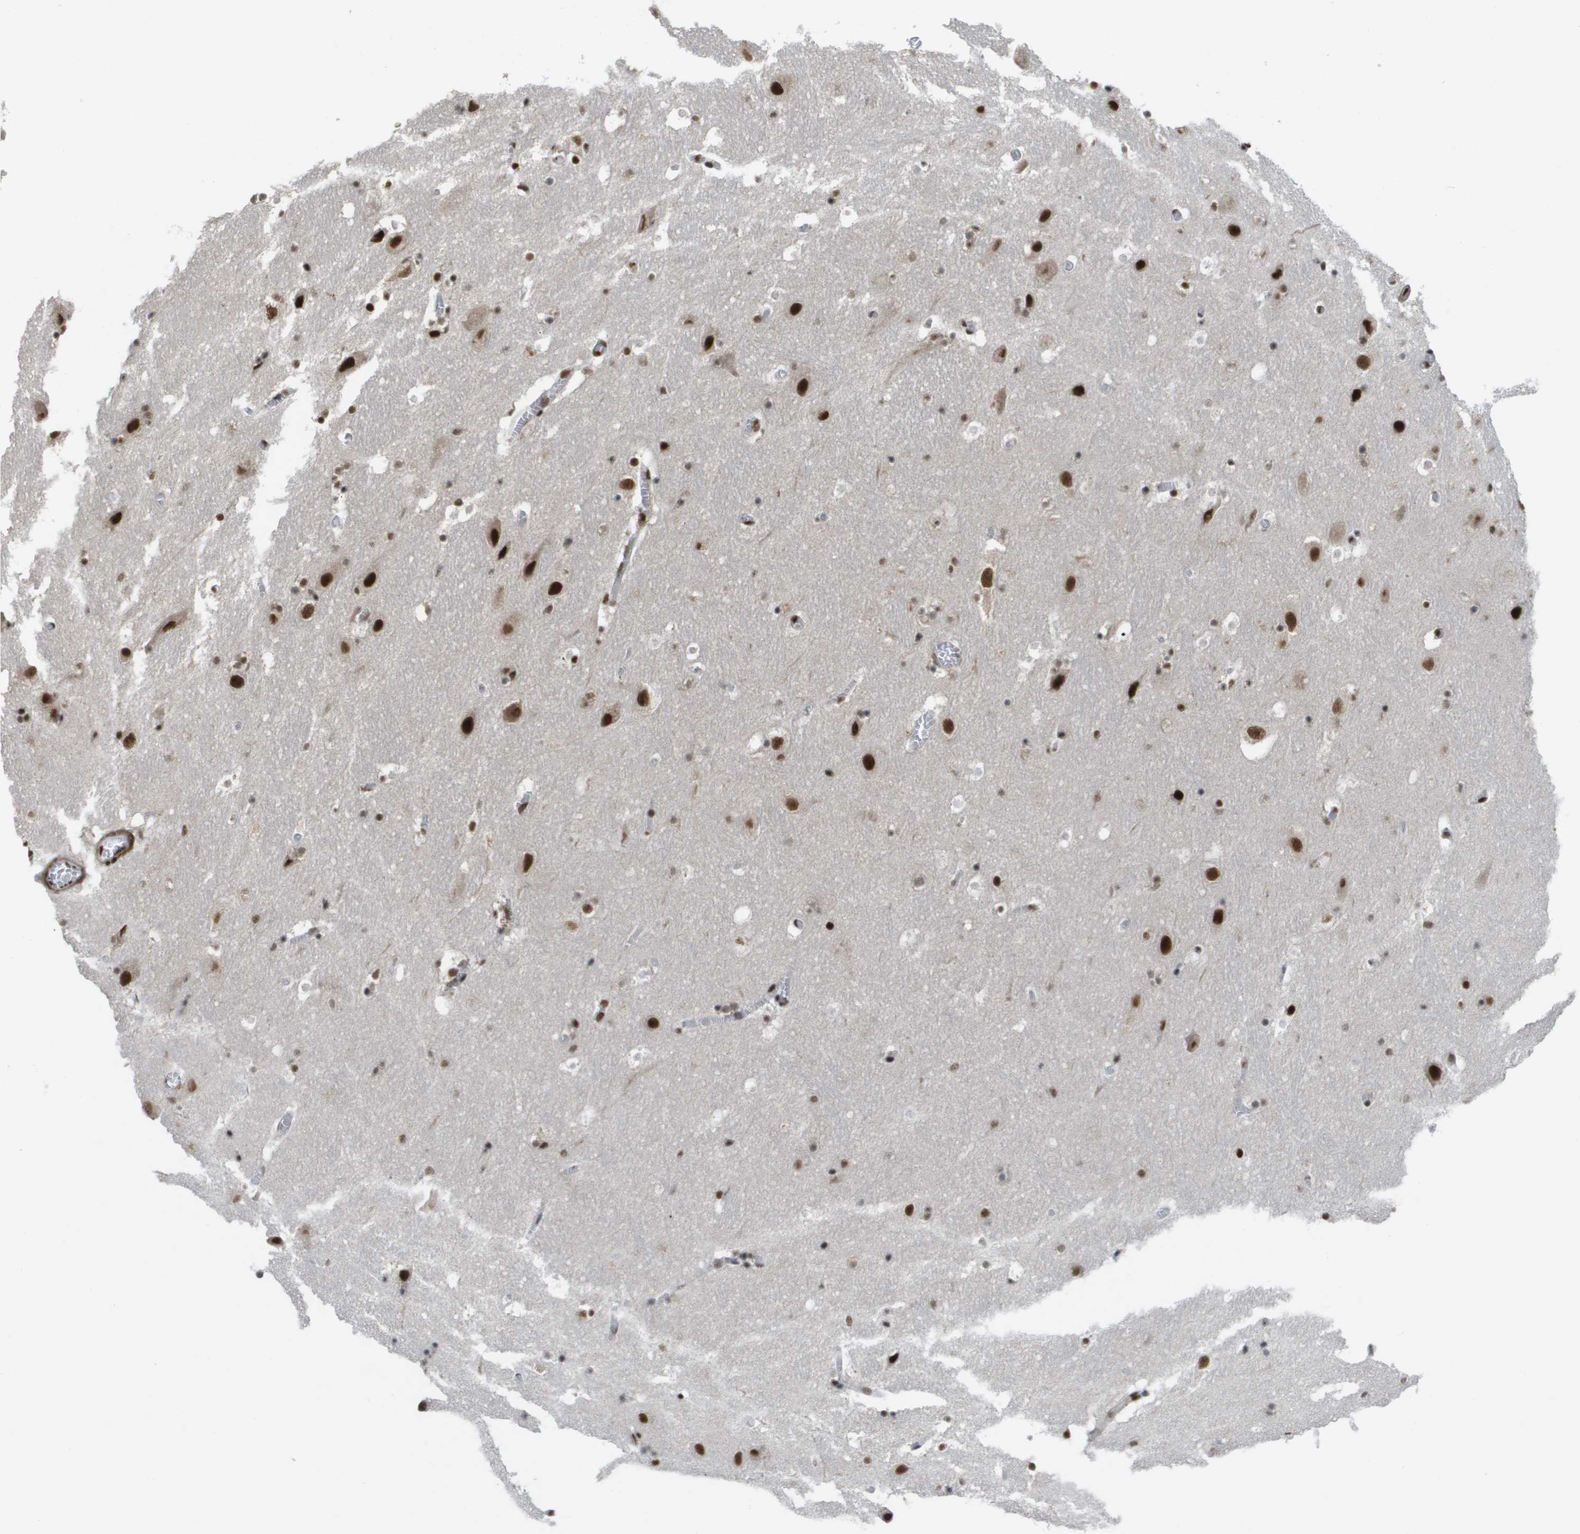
{"staining": {"intensity": "strong", "quantity": "25%-75%", "location": "nuclear"}, "tissue": "hippocampus", "cell_type": "Glial cells", "image_type": "normal", "snomed": [{"axis": "morphology", "description": "Normal tissue, NOS"}, {"axis": "topography", "description": "Hippocampus"}], "caption": "The micrograph shows immunohistochemical staining of benign hippocampus. There is strong nuclear expression is seen in about 25%-75% of glial cells.", "gene": "CDT1", "patient": {"sex": "male", "age": 45}}